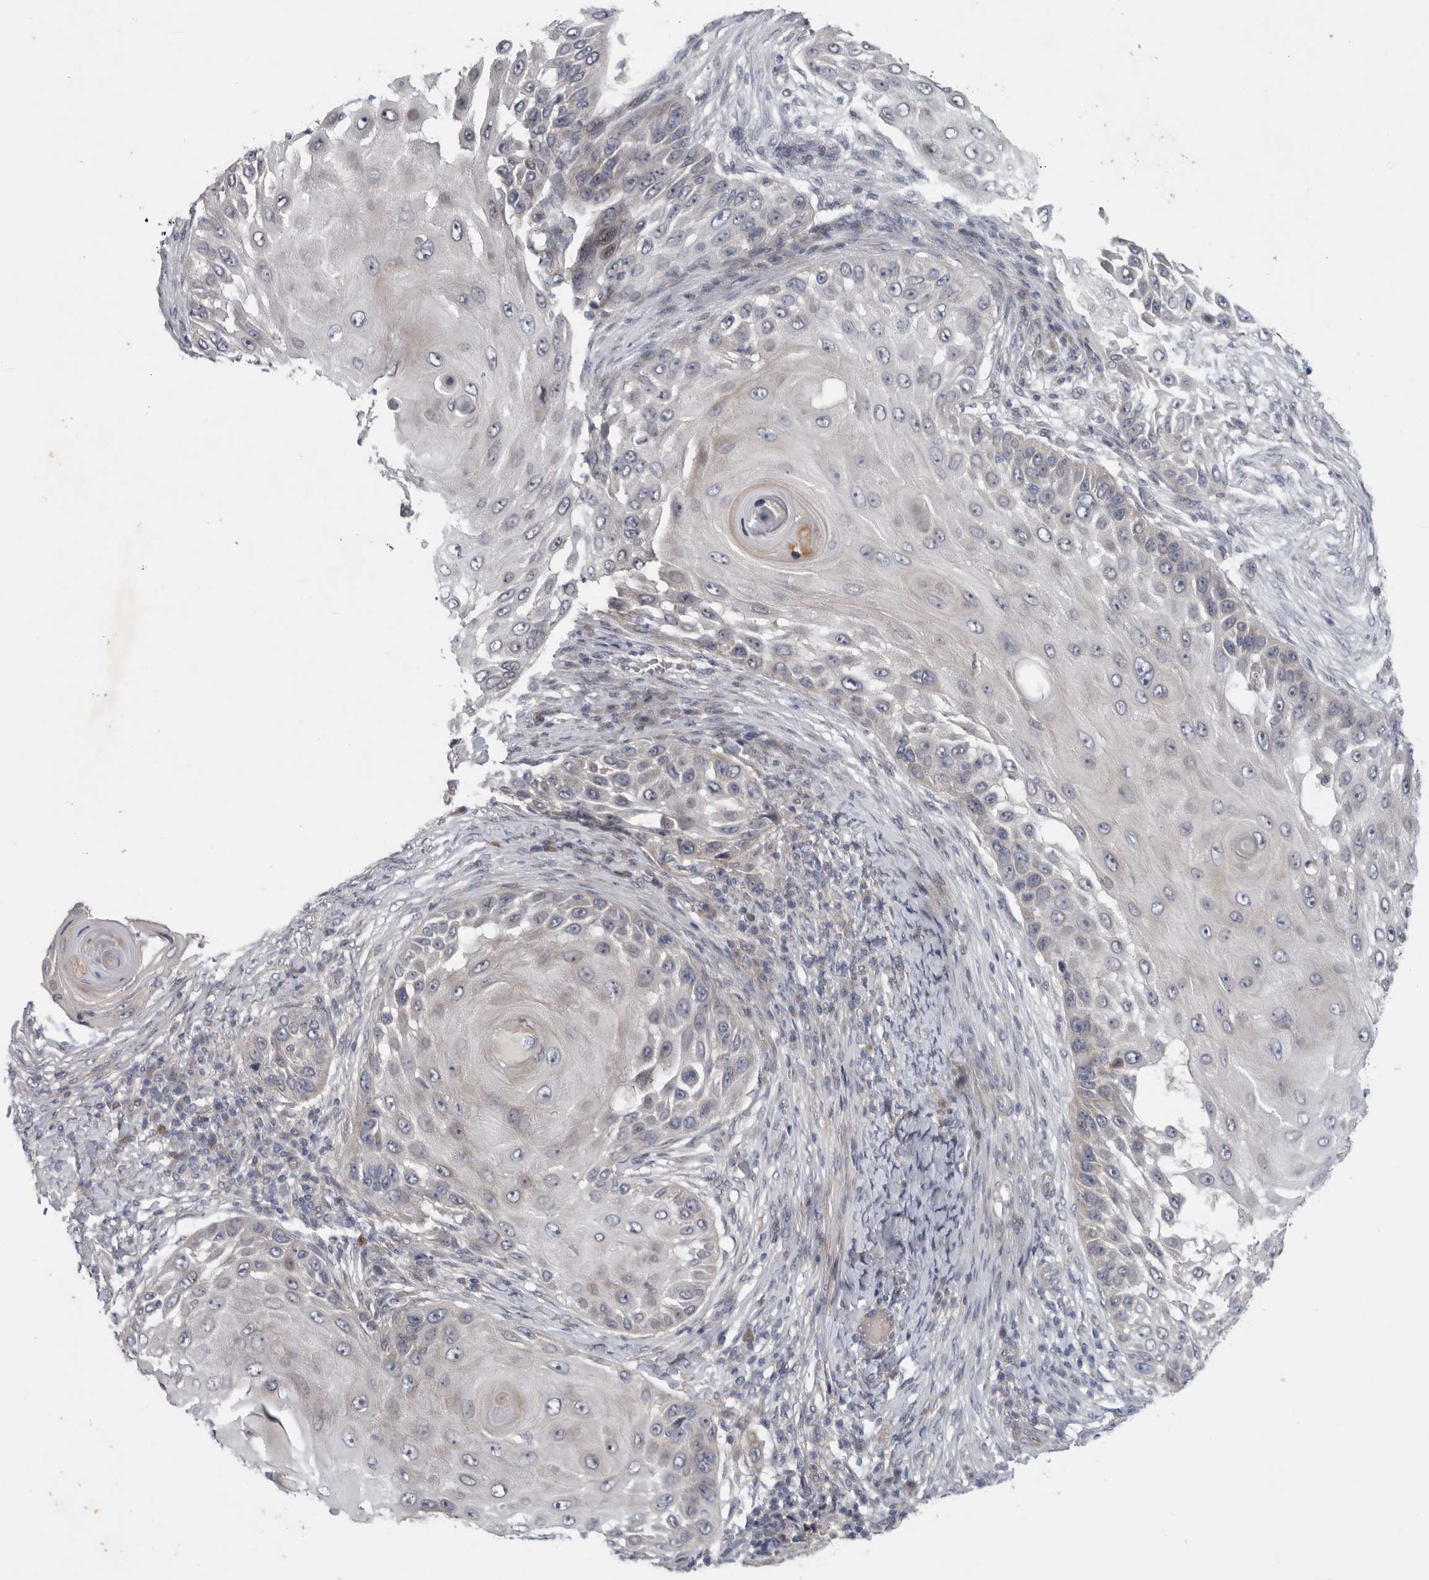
{"staining": {"intensity": "negative", "quantity": "none", "location": "none"}, "tissue": "skin cancer", "cell_type": "Tumor cells", "image_type": "cancer", "snomed": [{"axis": "morphology", "description": "Squamous cell carcinoma, NOS"}, {"axis": "topography", "description": "Skin"}], "caption": "There is no significant staining in tumor cells of squamous cell carcinoma (skin). (DAB (3,3'-diaminobenzidine) immunohistochemistry, high magnification).", "gene": "FBXO43", "patient": {"sex": "female", "age": 44}}